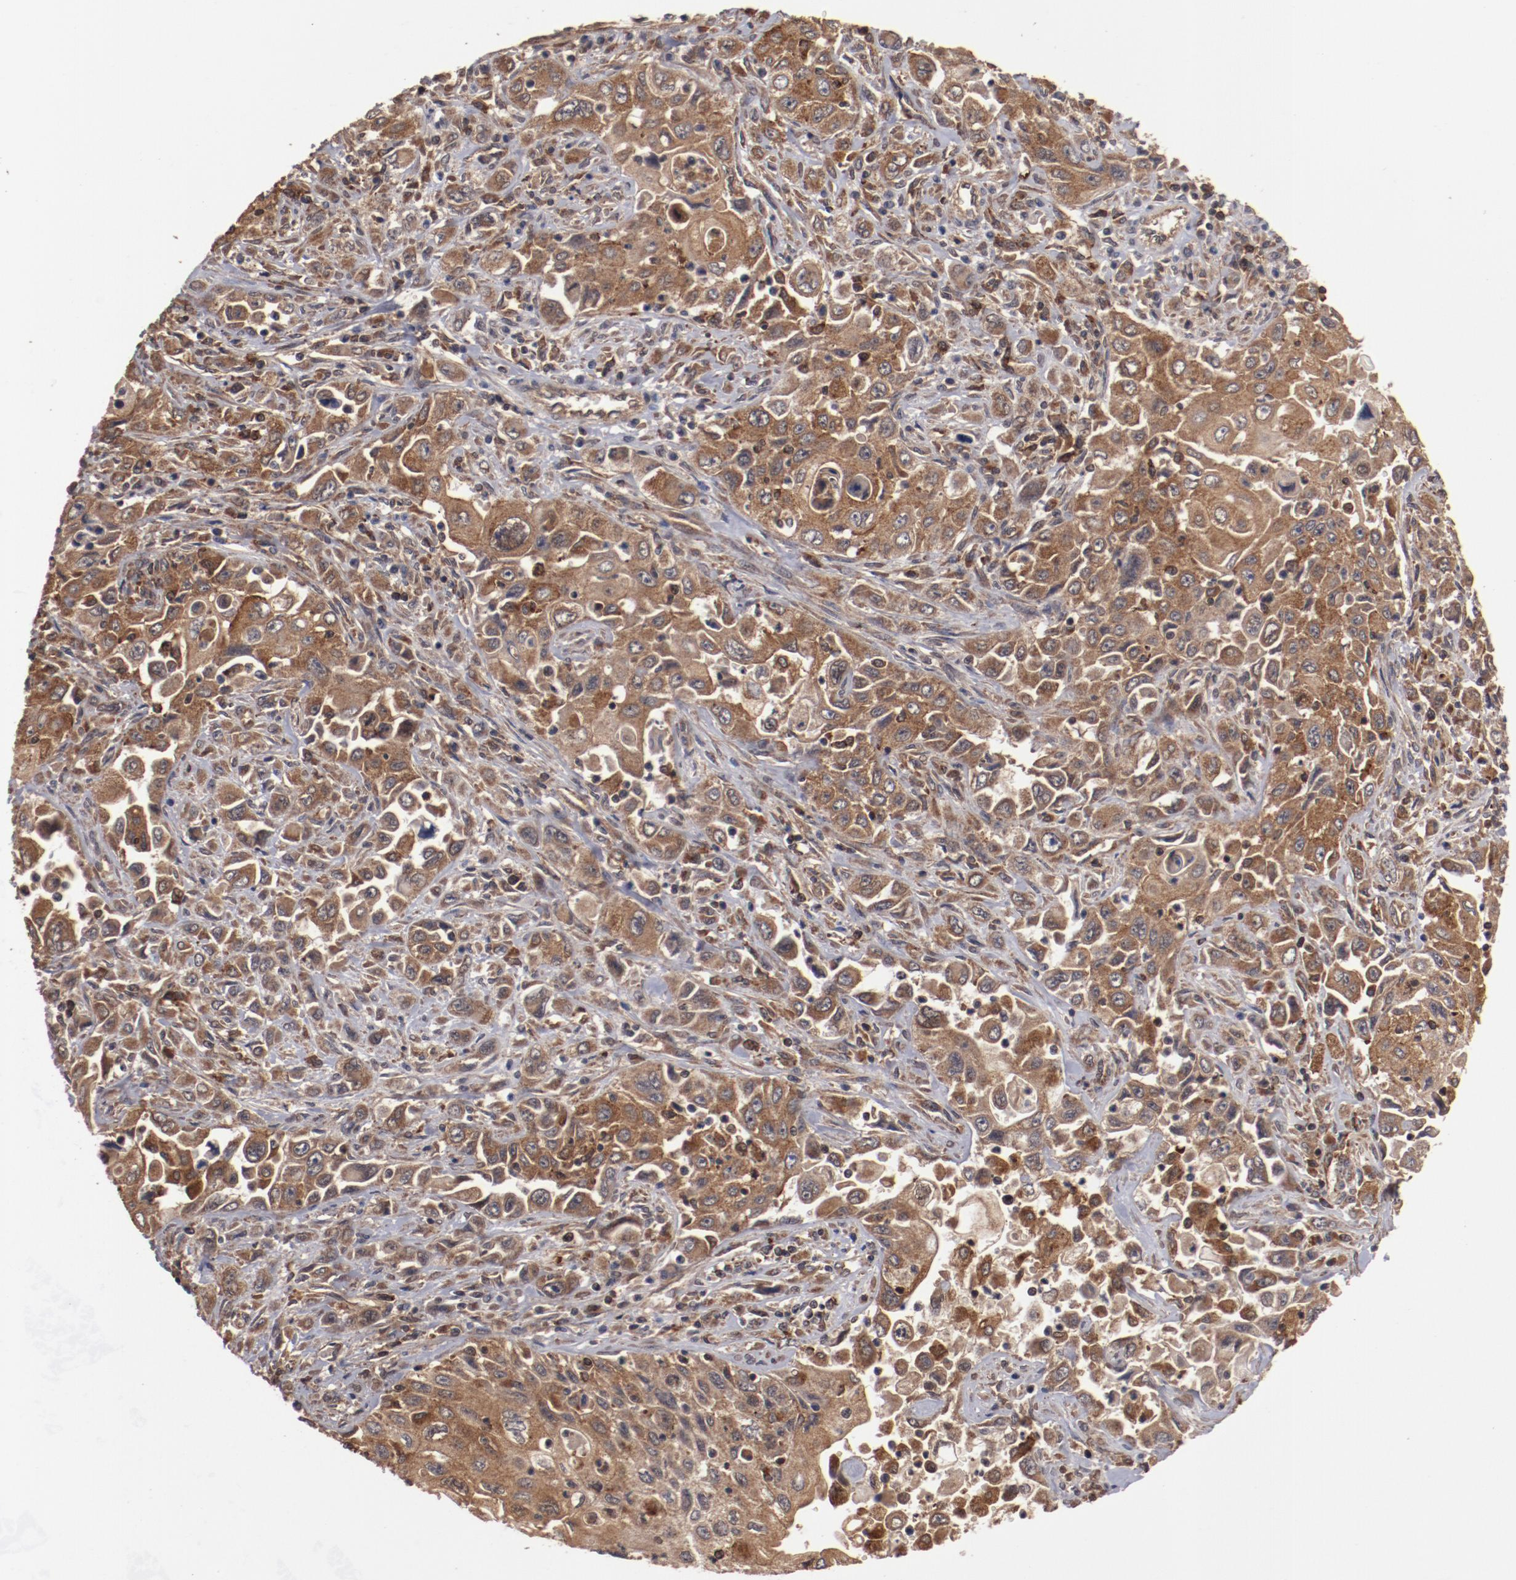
{"staining": {"intensity": "strong", "quantity": ">75%", "location": "cytoplasmic/membranous"}, "tissue": "pancreatic cancer", "cell_type": "Tumor cells", "image_type": "cancer", "snomed": [{"axis": "morphology", "description": "Adenocarcinoma, NOS"}, {"axis": "topography", "description": "Pancreas"}], "caption": "Protein expression analysis of pancreatic adenocarcinoma displays strong cytoplasmic/membranous expression in about >75% of tumor cells. The staining was performed using DAB, with brown indicating positive protein expression. Nuclei are stained blue with hematoxylin.", "gene": "TENM1", "patient": {"sex": "male", "age": 70}}